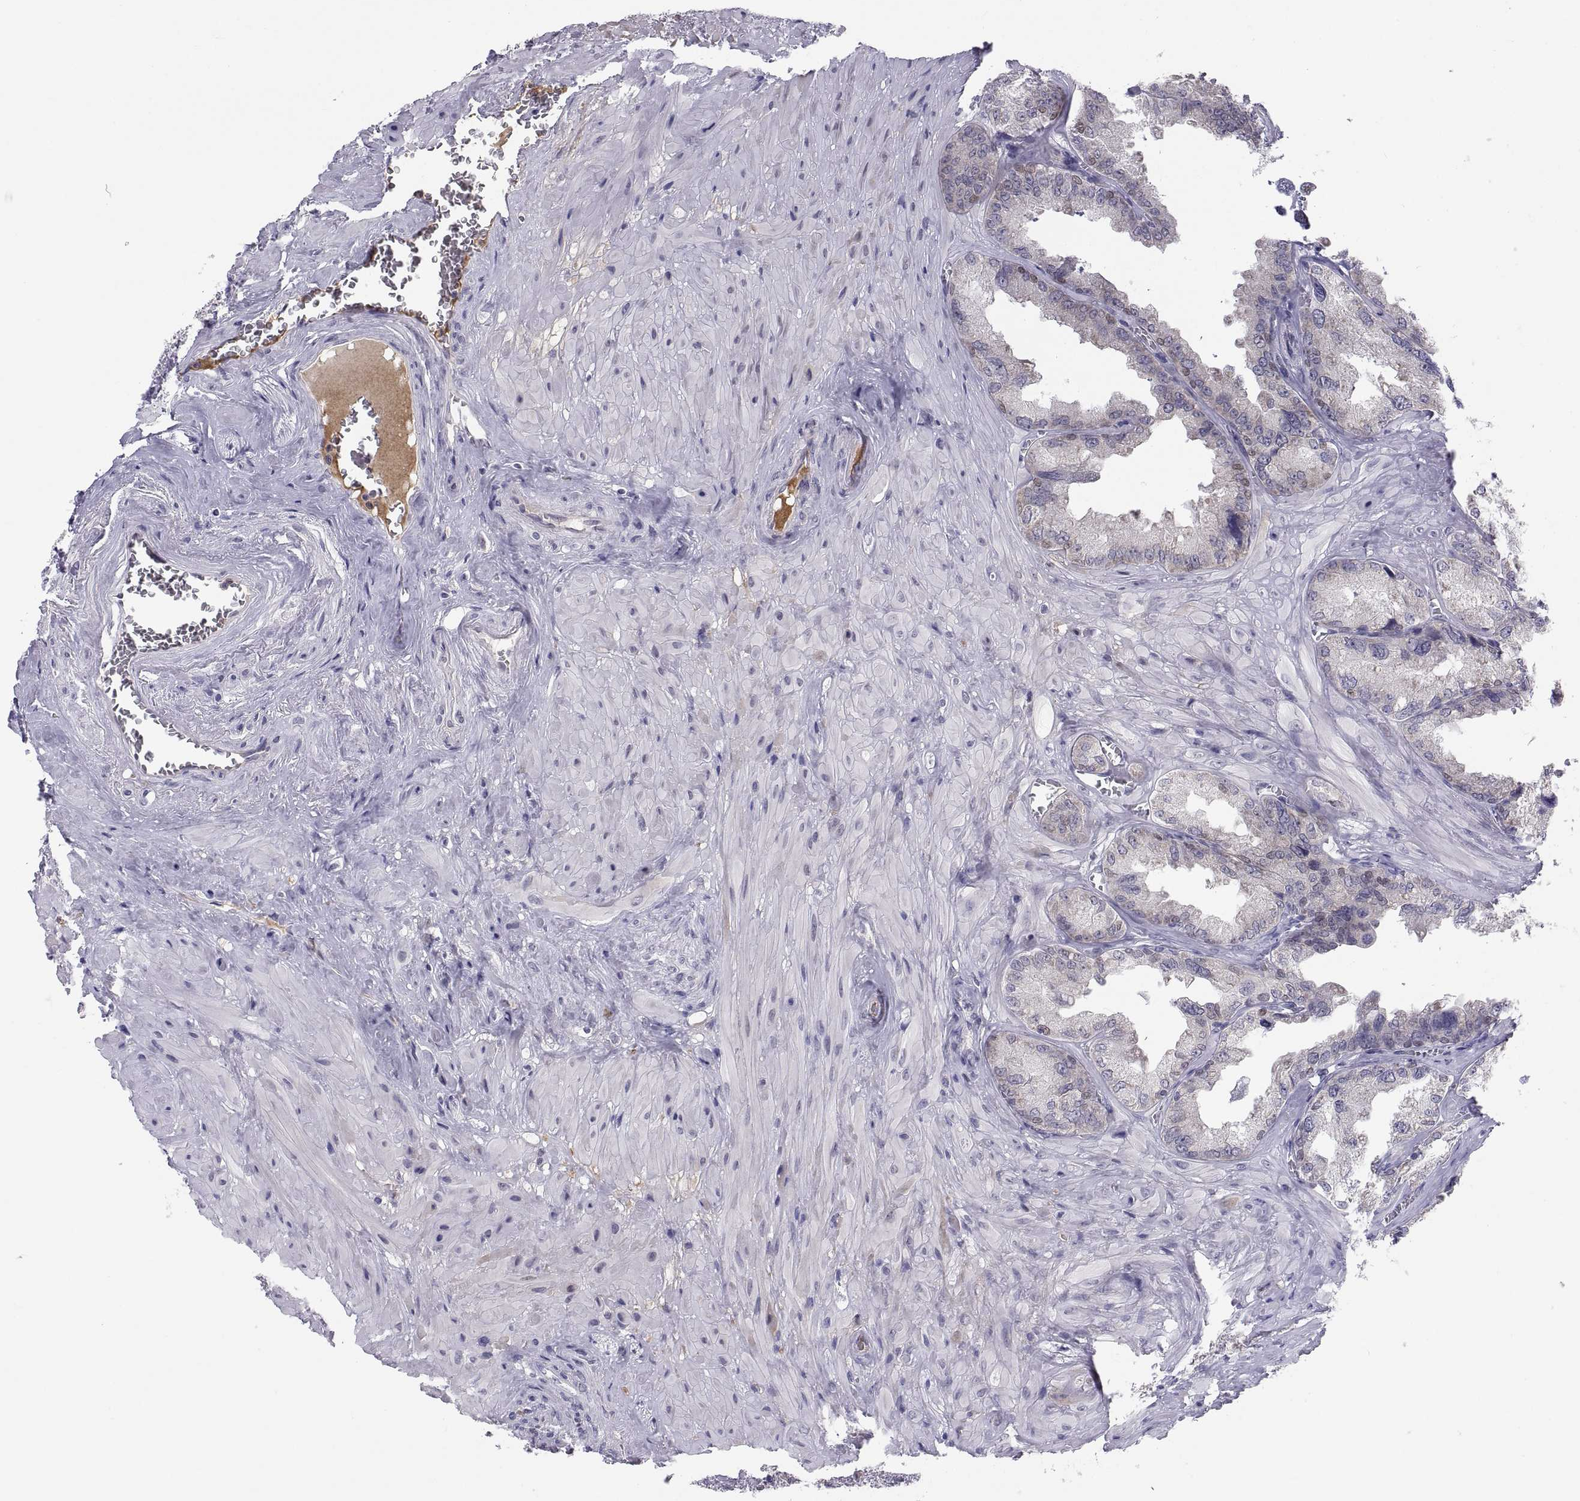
{"staining": {"intensity": "weak", "quantity": "<25%", "location": "nuclear"}, "tissue": "seminal vesicle", "cell_type": "Glandular cells", "image_type": "normal", "snomed": [{"axis": "morphology", "description": "Normal tissue, NOS"}, {"axis": "topography", "description": "Seminal veicle"}], "caption": "A histopathology image of human seminal vesicle is negative for staining in glandular cells.", "gene": "PKP1", "patient": {"sex": "male", "age": 72}}